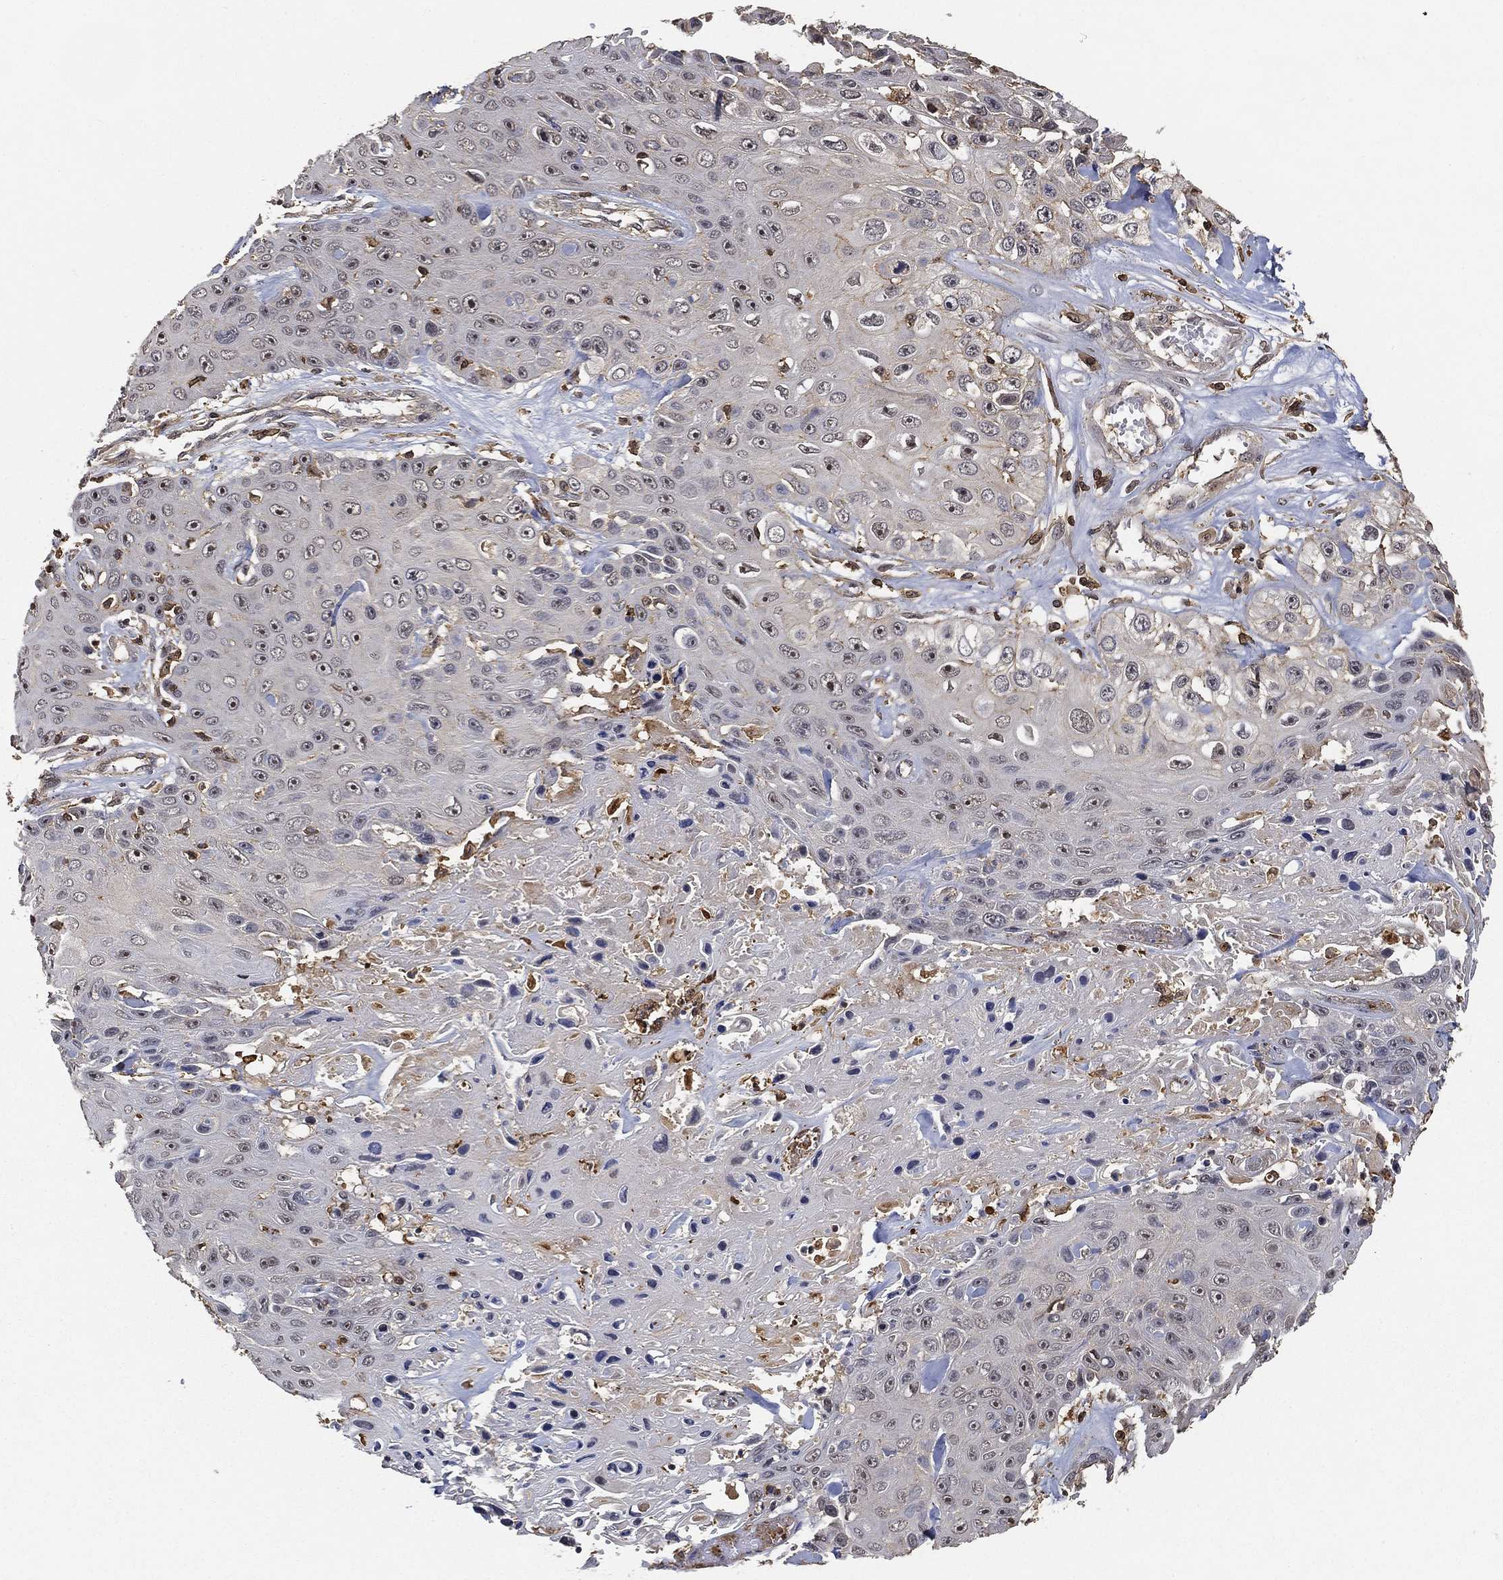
{"staining": {"intensity": "moderate", "quantity": "<25%", "location": "nuclear"}, "tissue": "skin cancer", "cell_type": "Tumor cells", "image_type": "cancer", "snomed": [{"axis": "morphology", "description": "Squamous cell carcinoma, NOS"}, {"axis": "topography", "description": "Skin"}], "caption": "A micrograph of human squamous cell carcinoma (skin) stained for a protein shows moderate nuclear brown staining in tumor cells. The protein is shown in brown color, while the nuclei are stained blue.", "gene": "CRYL1", "patient": {"sex": "male", "age": 82}}